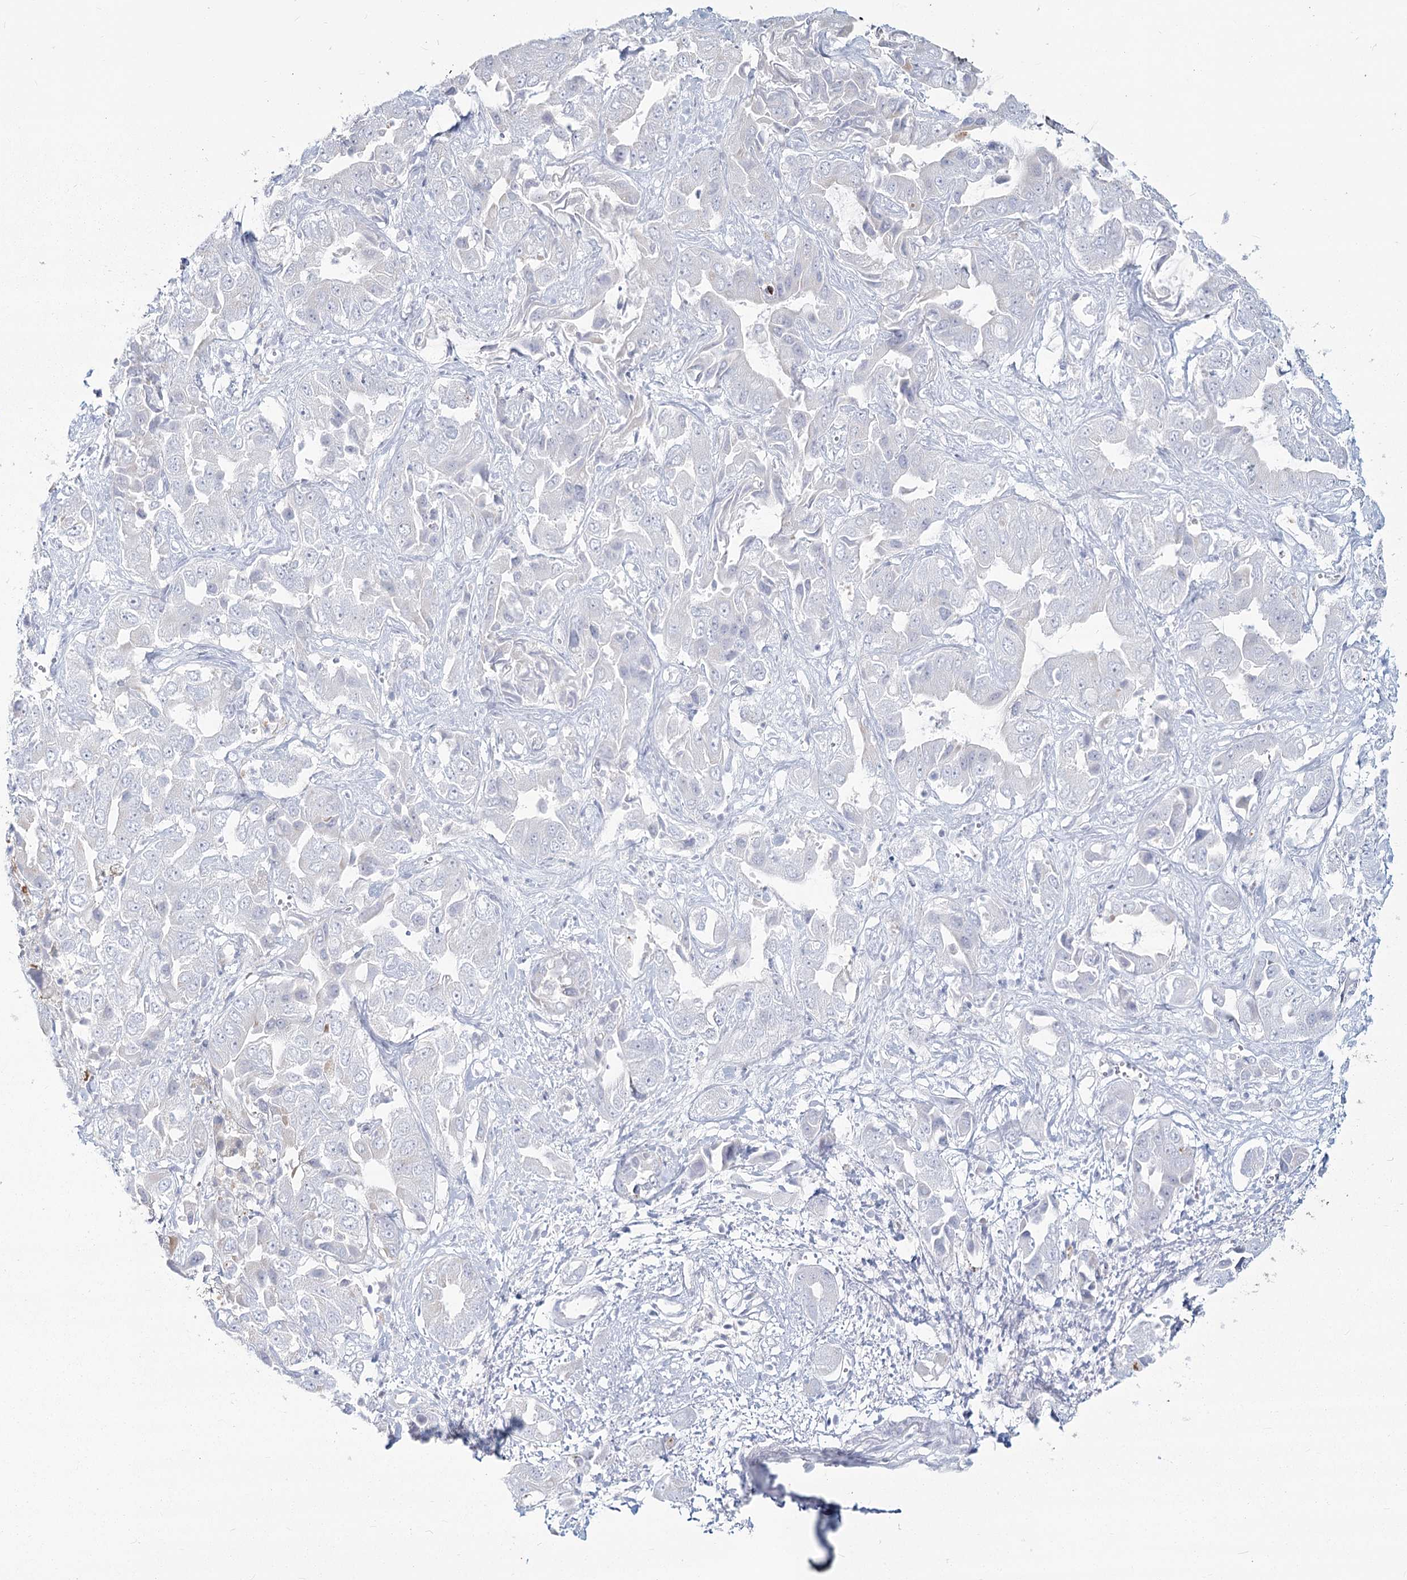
{"staining": {"intensity": "negative", "quantity": "none", "location": "none"}, "tissue": "liver cancer", "cell_type": "Tumor cells", "image_type": "cancer", "snomed": [{"axis": "morphology", "description": "Cholangiocarcinoma"}, {"axis": "topography", "description": "Liver"}], "caption": "Tumor cells are negative for protein expression in human cholangiocarcinoma (liver). Nuclei are stained in blue.", "gene": "SLC6A19", "patient": {"sex": "female", "age": 52}}